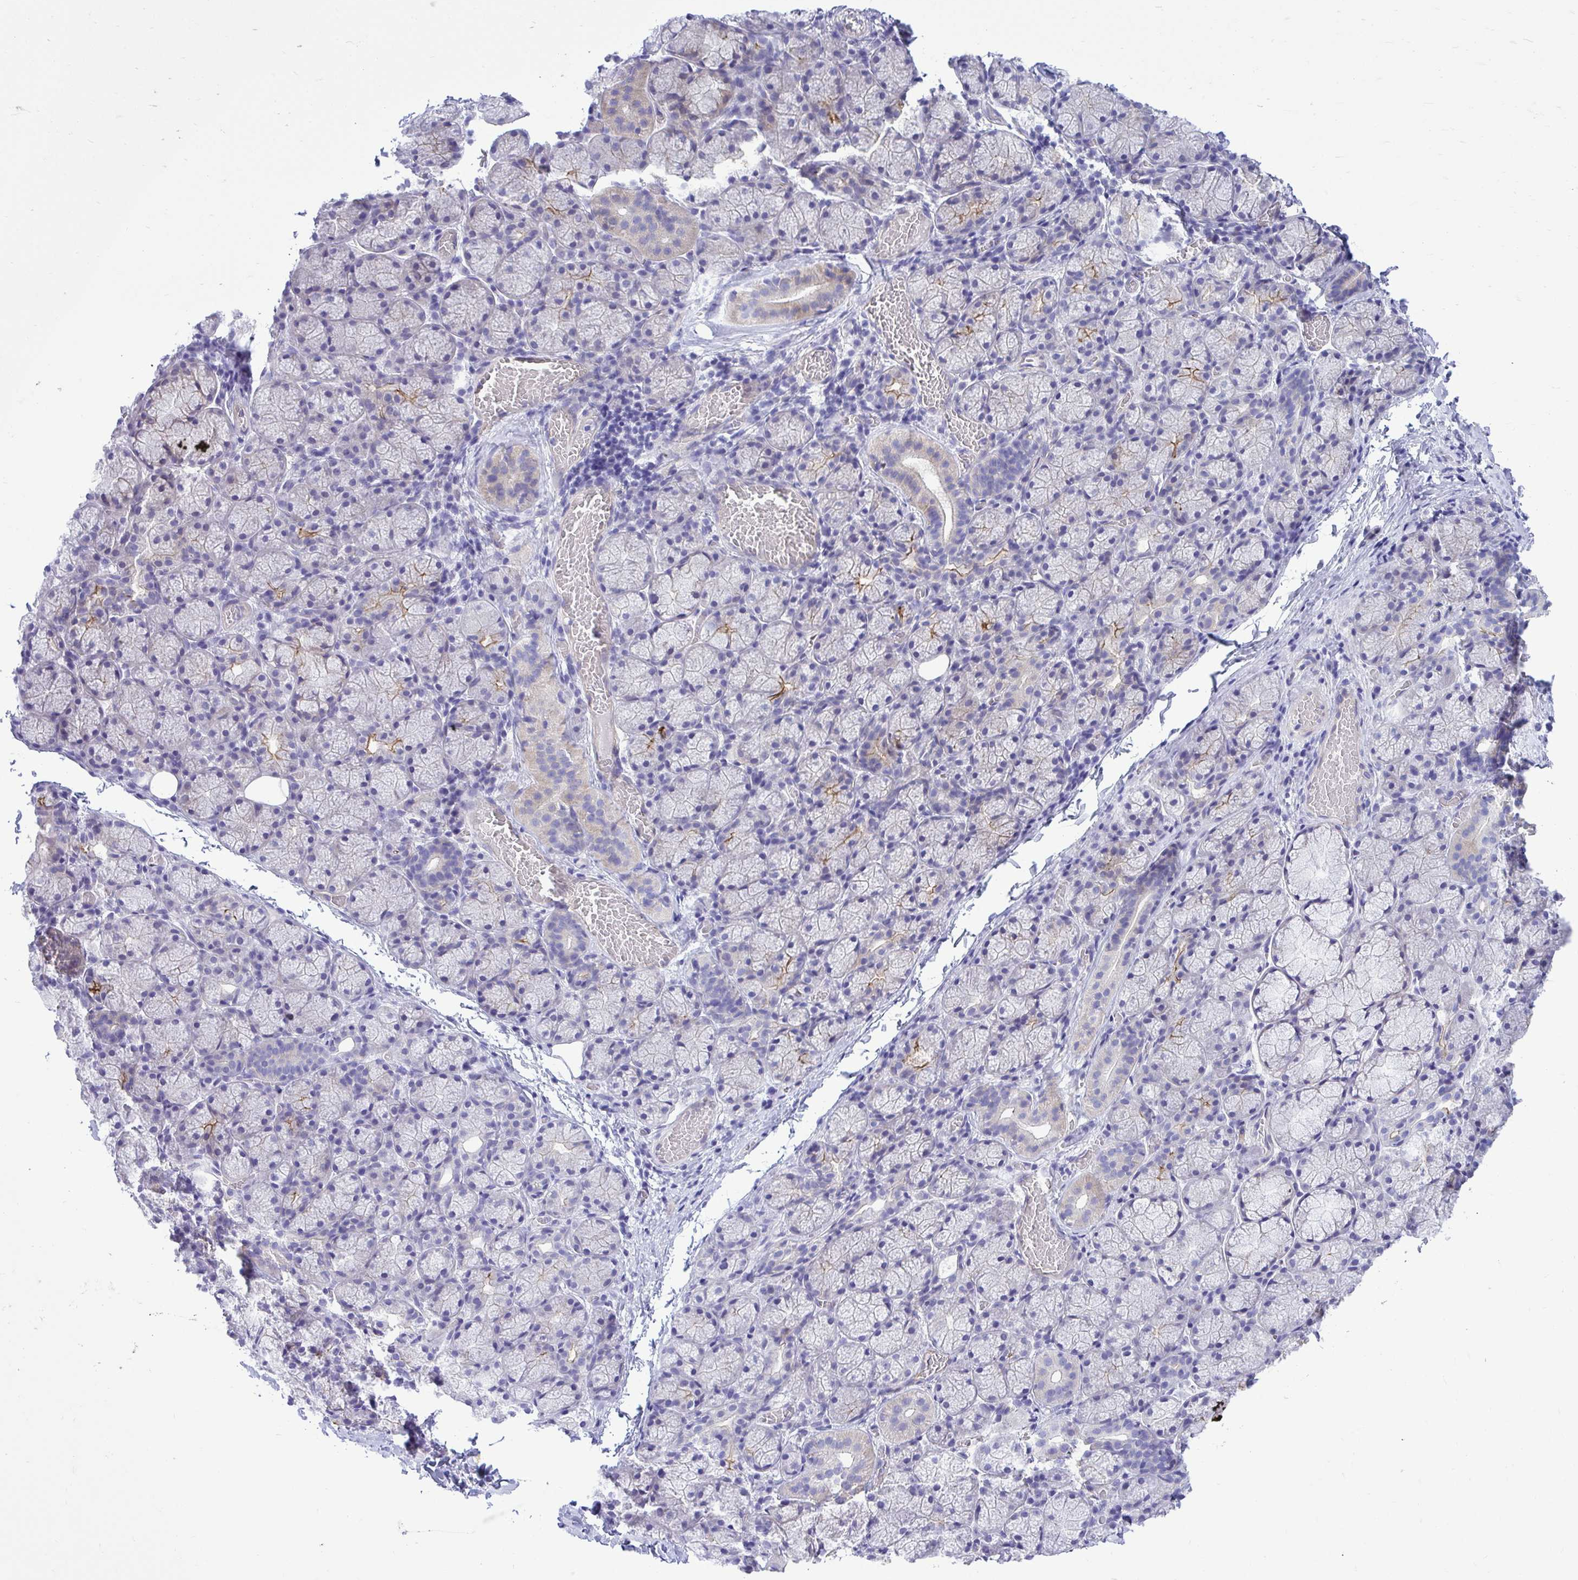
{"staining": {"intensity": "negative", "quantity": "none", "location": "none"}, "tissue": "salivary gland", "cell_type": "Glandular cells", "image_type": "normal", "snomed": [{"axis": "morphology", "description": "Normal tissue, NOS"}, {"axis": "topography", "description": "Salivary gland"}], "caption": "Salivary gland stained for a protein using immunohistochemistry displays no expression glandular cells.", "gene": "ABCG2", "patient": {"sex": "female", "age": 24}}